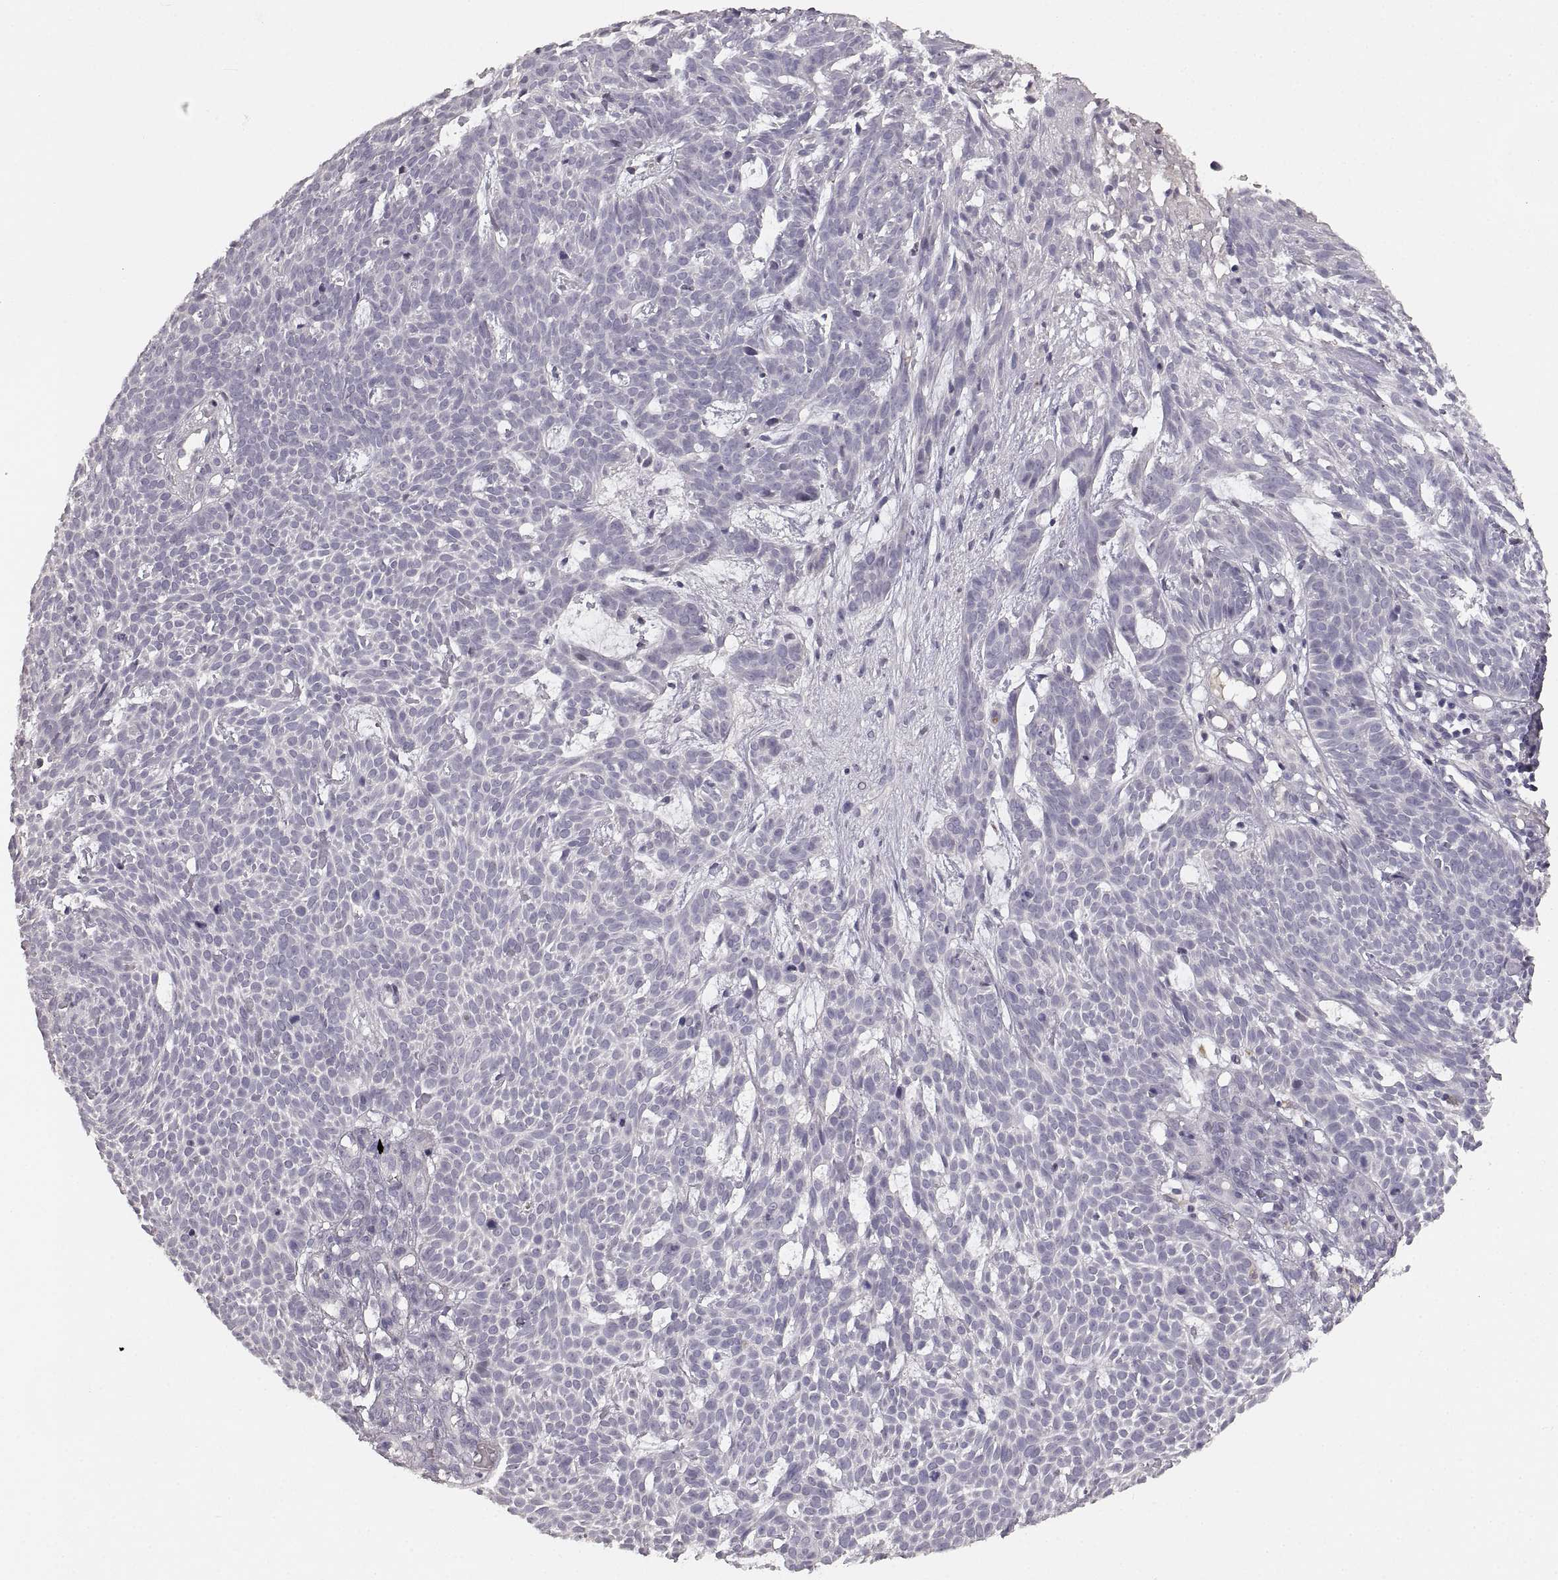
{"staining": {"intensity": "negative", "quantity": "none", "location": "none"}, "tissue": "skin cancer", "cell_type": "Tumor cells", "image_type": "cancer", "snomed": [{"axis": "morphology", "description": "Basal cell carcinoma"}, {"axis": "topography", "description": "Skin"}], "caption": "Immunohistochemical staining of skin cancer displays no significant staining in tumor cells.", "gene": "RUNDC3A", "patient": {"sex": "male", "age": 59}}